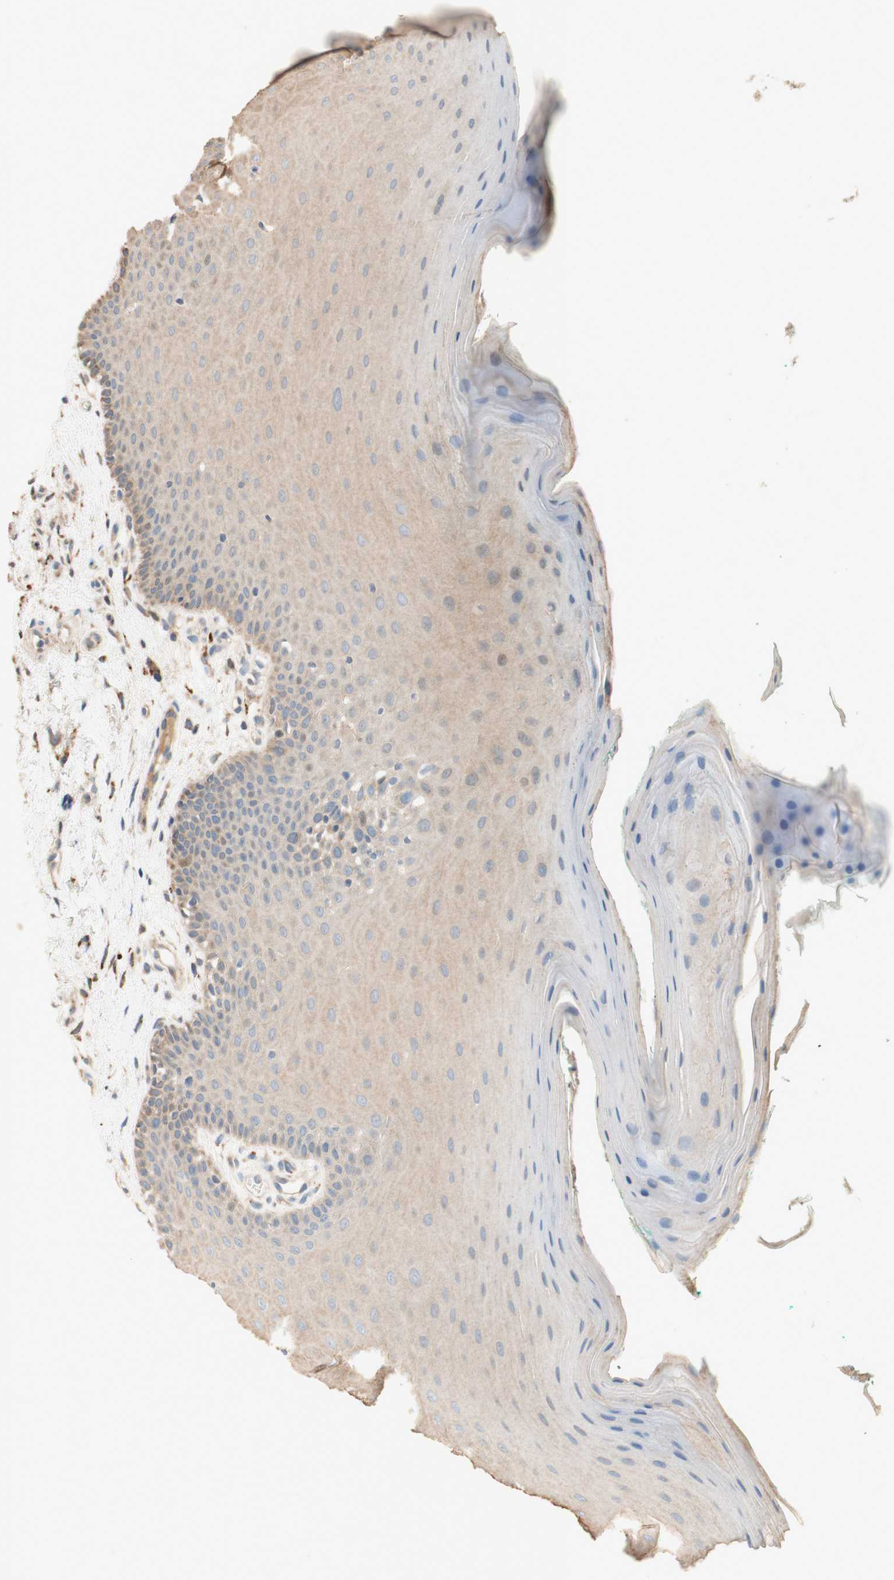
{"staining": {"intensity": "weak", "quantity": ">75%", "location": "cytoplasmic/membranous"}, "tissue": "oral mucosa", "cell_type": "Squamous epithelial cells", "image_type": "normal", "snomed": [{"axis": "morphology", "description": "Normal tissue, NOS"}, {"axis": "topography", "description": "Skeletal muscle"}, {"axis": "topography", "description": "Oral tissue"}], "caption": "This micrograph displays IHC staining of benign human oral mucosa, with low weak cytoplasmic/membranous positivity in about >75% of squamous epithelial cells.", "gene": "PTPN21", "patient": {"sex": "male", "age": 58}}